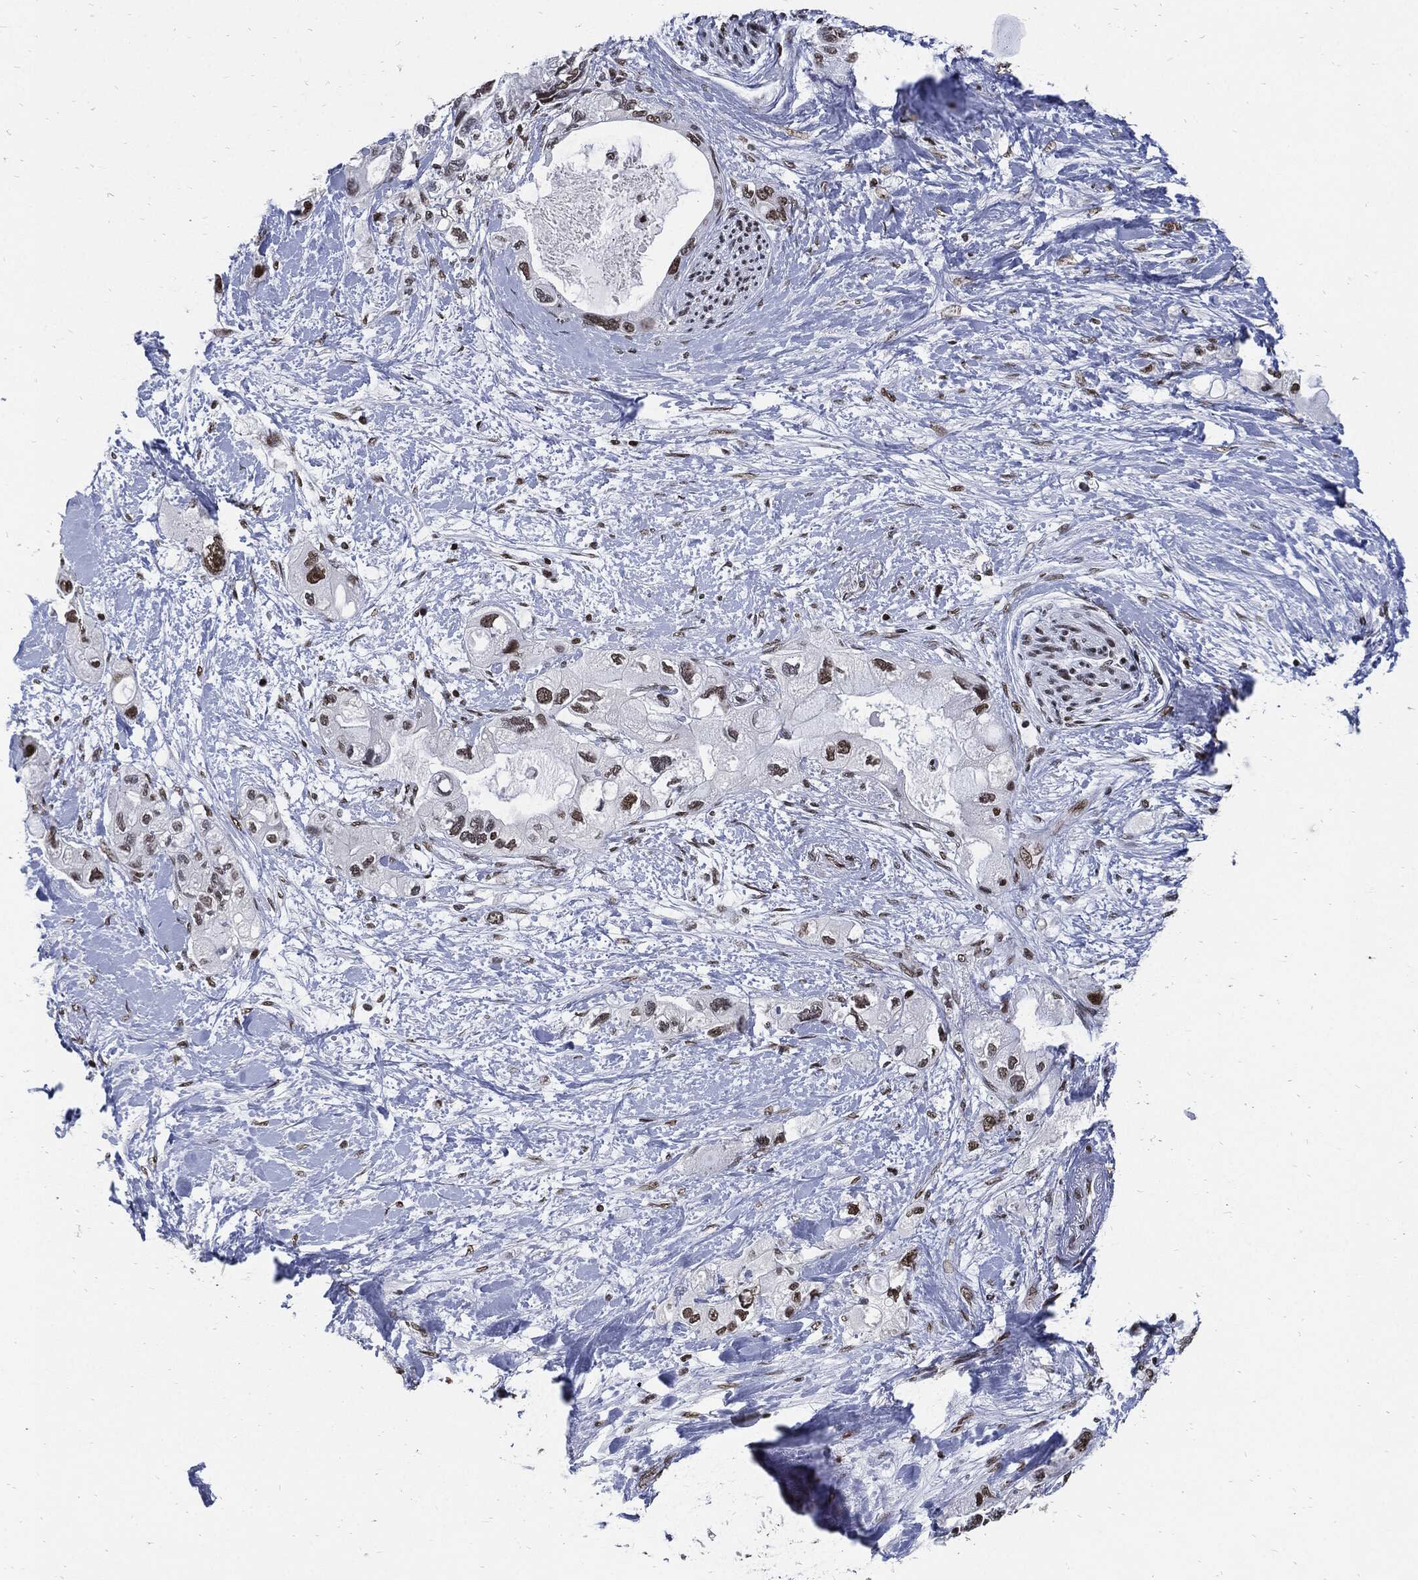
{"staining": {"intensity": "moderate", "quantity": ">75%", "location": "nuclear"}, "tissue": "pancreatic cancer", "cell_type": "Tumor cells", "image_type": "cancer", "snomed": [{"axis": "morphology", "description": "Adenocarcinoma, NOS"}, {"axis": "topography", "description": "Pancreas"}], "caption": "IHC (DAB (3,3'-diaminobenzidine)) staining of pancreatic cancer (adenocarcinoma) exhibits moderate nuclear protein positivity in approximately >75% of tumor cells.", "gene": "TERF2", "patient": {"sex": "female", "age": 56}}